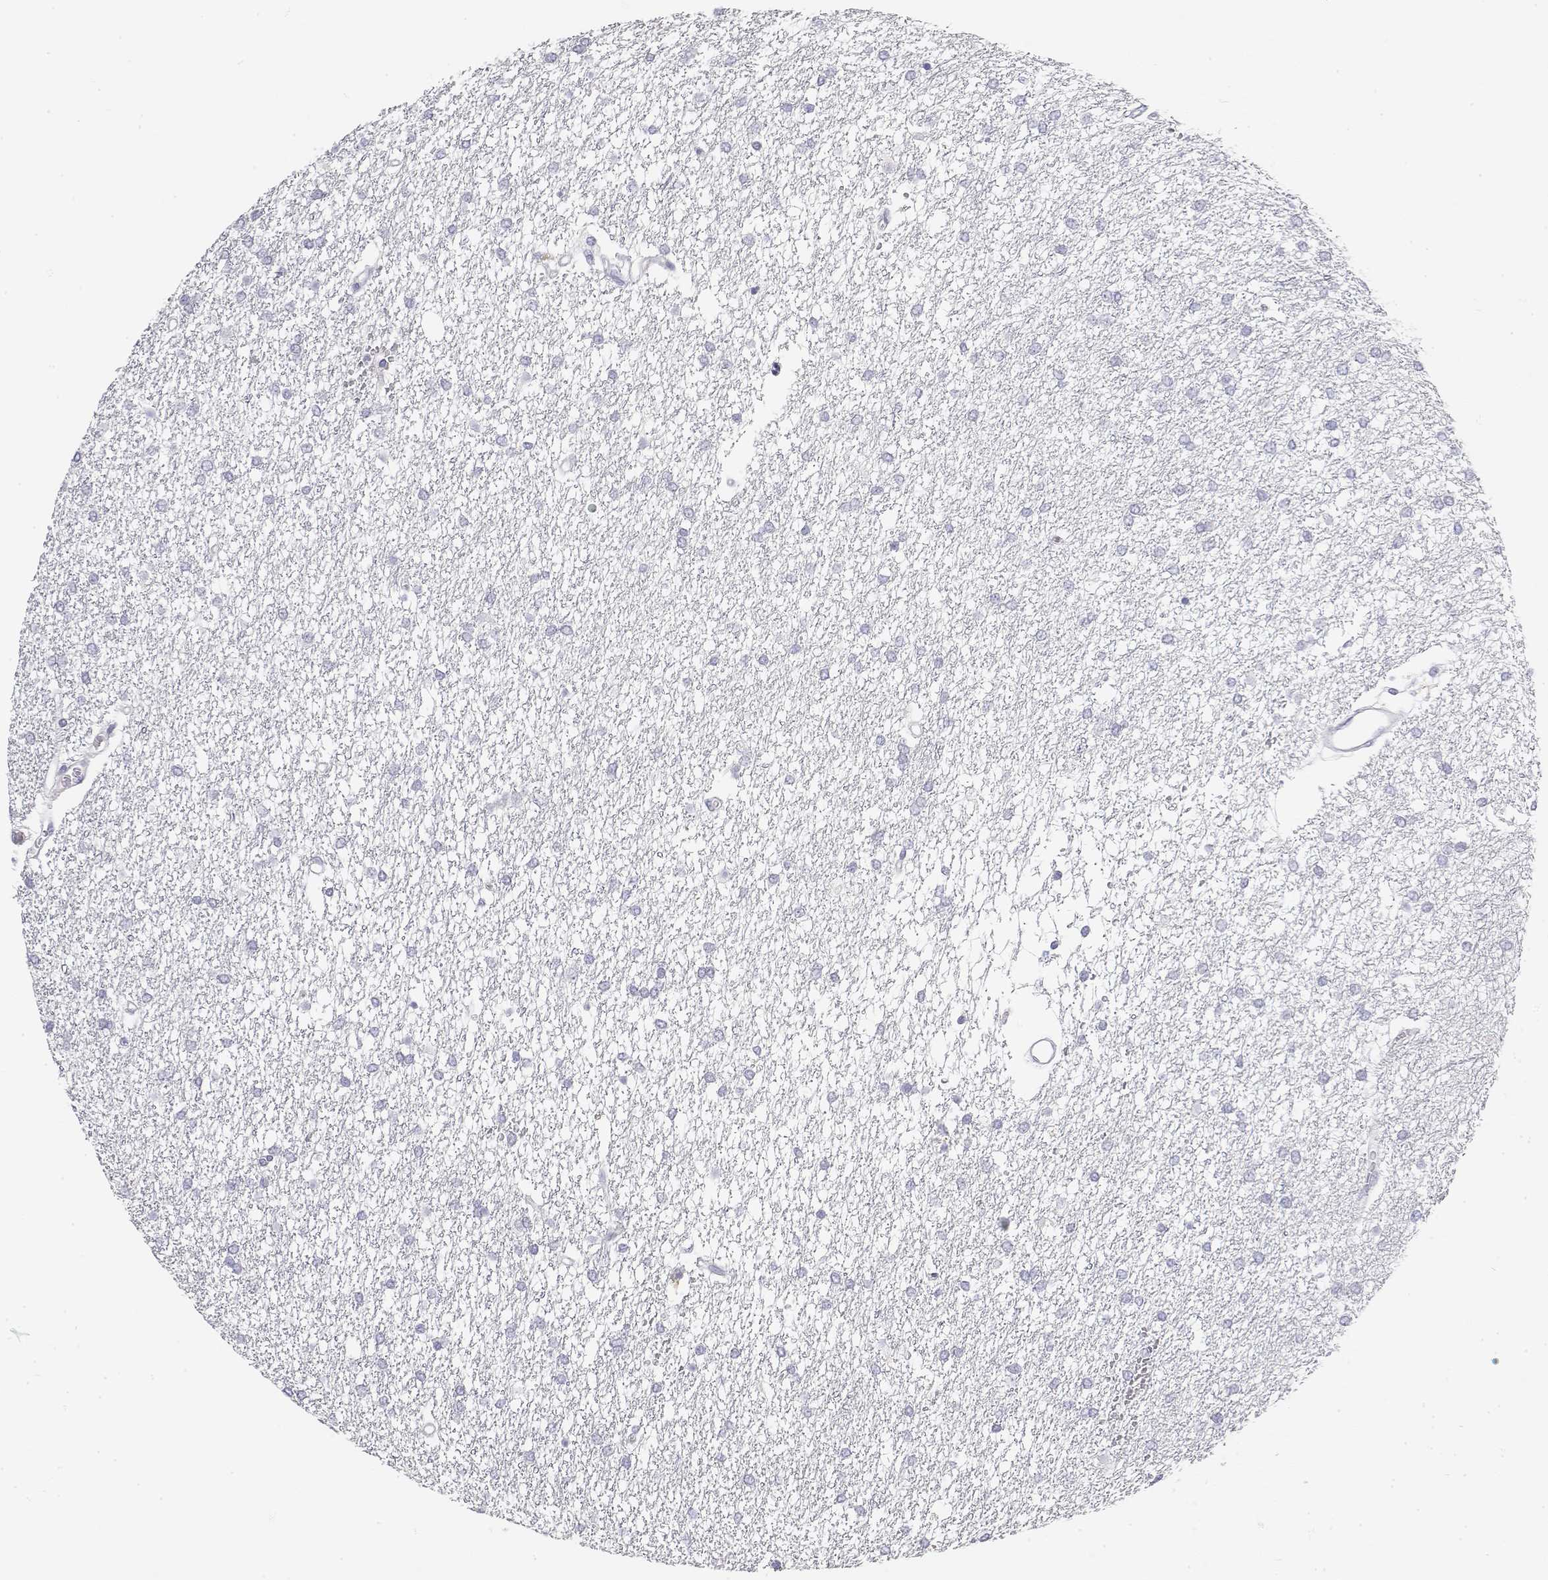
{"staining": {"intensity": "negative", "quantity": "none", "location": "none"}, "tissue": "glioma", "cell_type": "Tumor cells", "image_type": "cancer", "snomed": [{"axis": "morphology", "description": "Glioma, malignant, High grade"}, {"axis": "topography", "description": "Brain"}], "caption": "Immunohistochemical staining of high-grade glioma (malignant) demonstrates no significant positivity in tumor cells.", "gene": "MISP", "patient": {"sex": "female", "age": 61}}